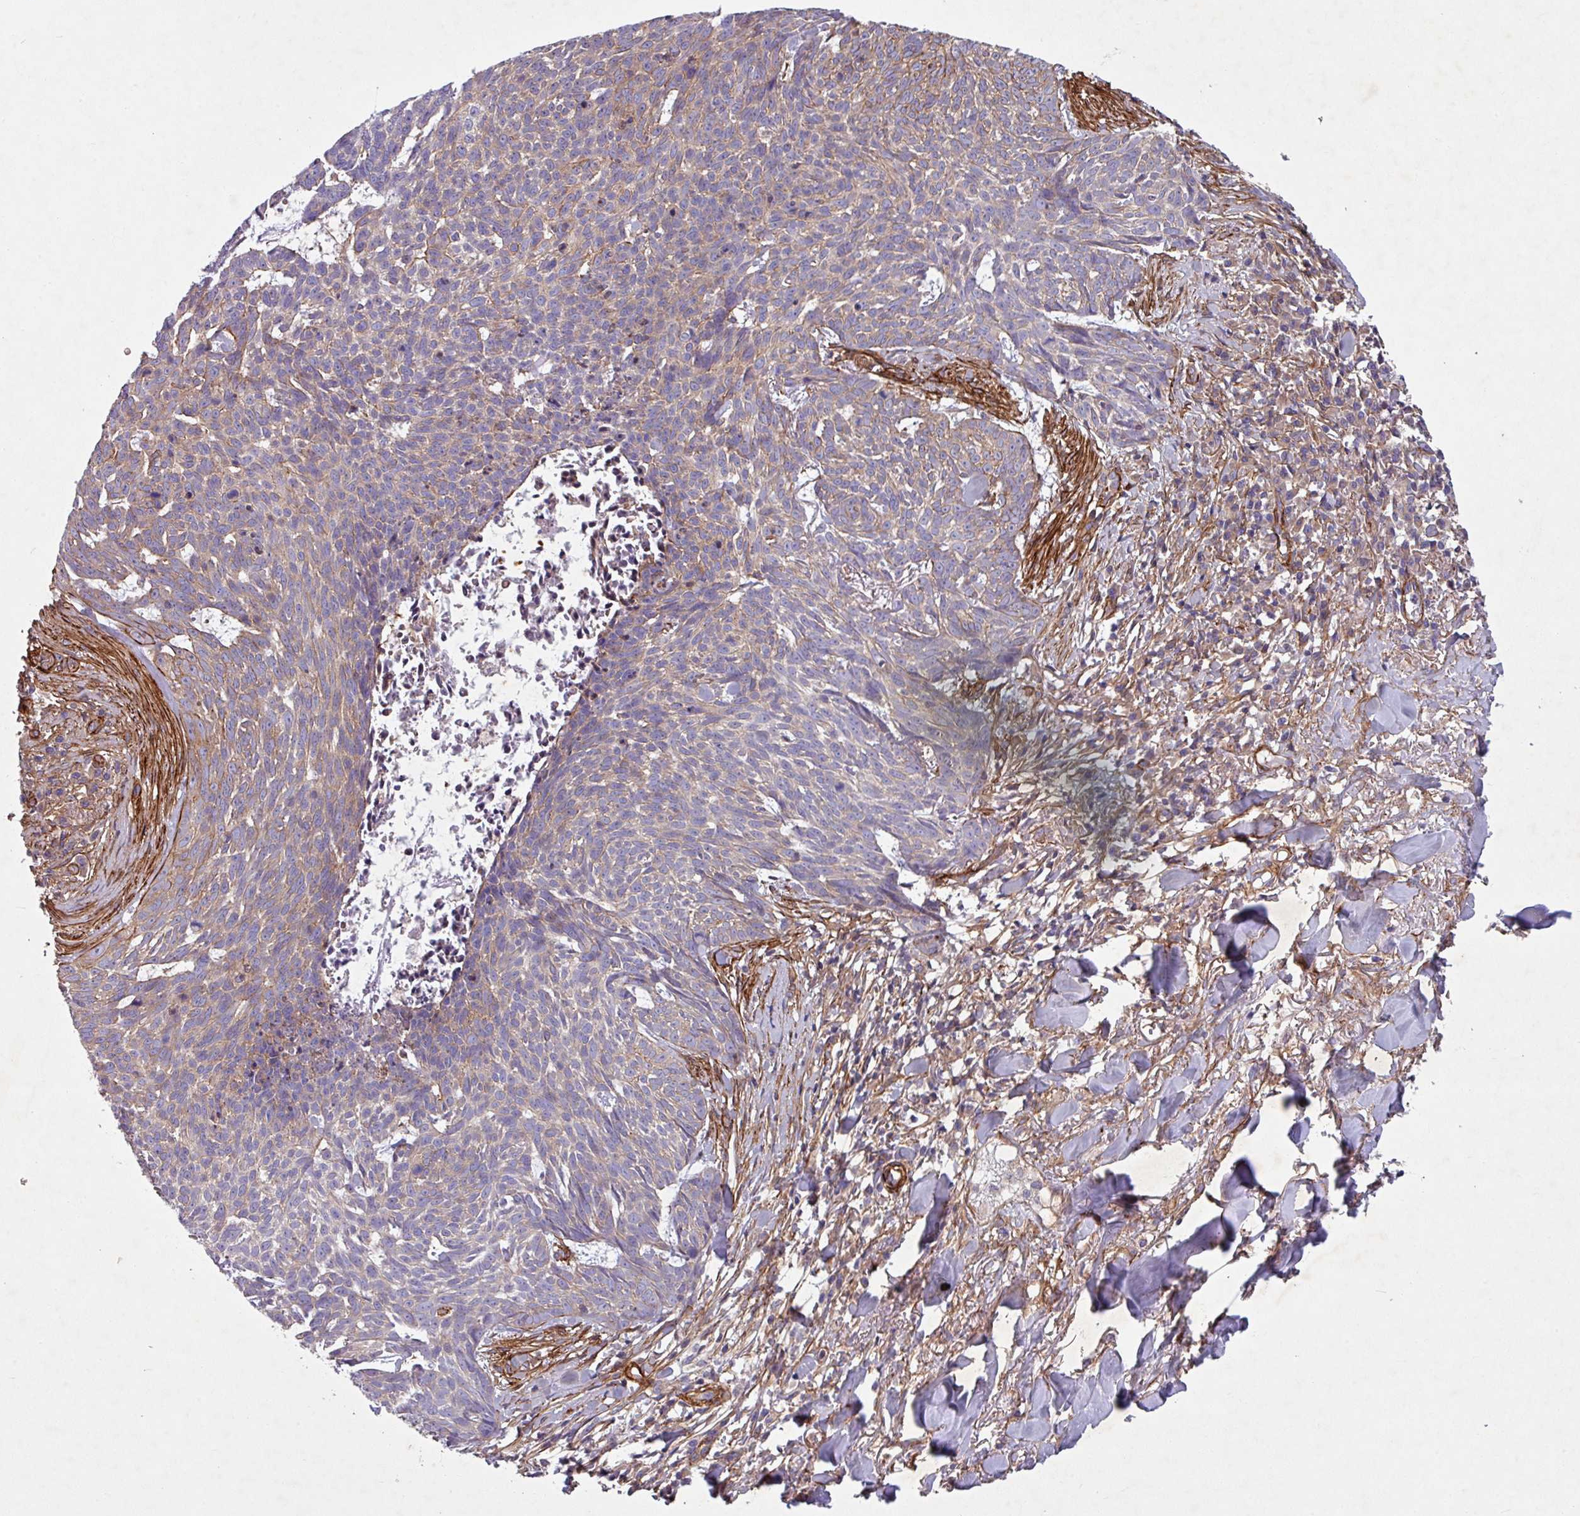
{"staining": {"intensity": "weak", "quantity": "25%-75%", "location": "cytoplasmic/membranous"}, "tissue": "skin cancer", "cell_type": "Tumor cells", "image_type": "cancer", "snomed": [{"axis": "morphology", "description": "Basal cell carcinoma"}, {"axis": "topography", "description": "Skin"}], "caption": "Immunohistochemistry histopathology image of neoplastic tissue: skin basal cell carcinoma stained using IHC shows low levels of weak protein expression localized specifically in the cytoplasmic/membranous of tumor cells, appearing as a cytoplasmic/membranous brown color.", "gene": "ATP2C2", "patient": {"sex": "female", "age": 93}}